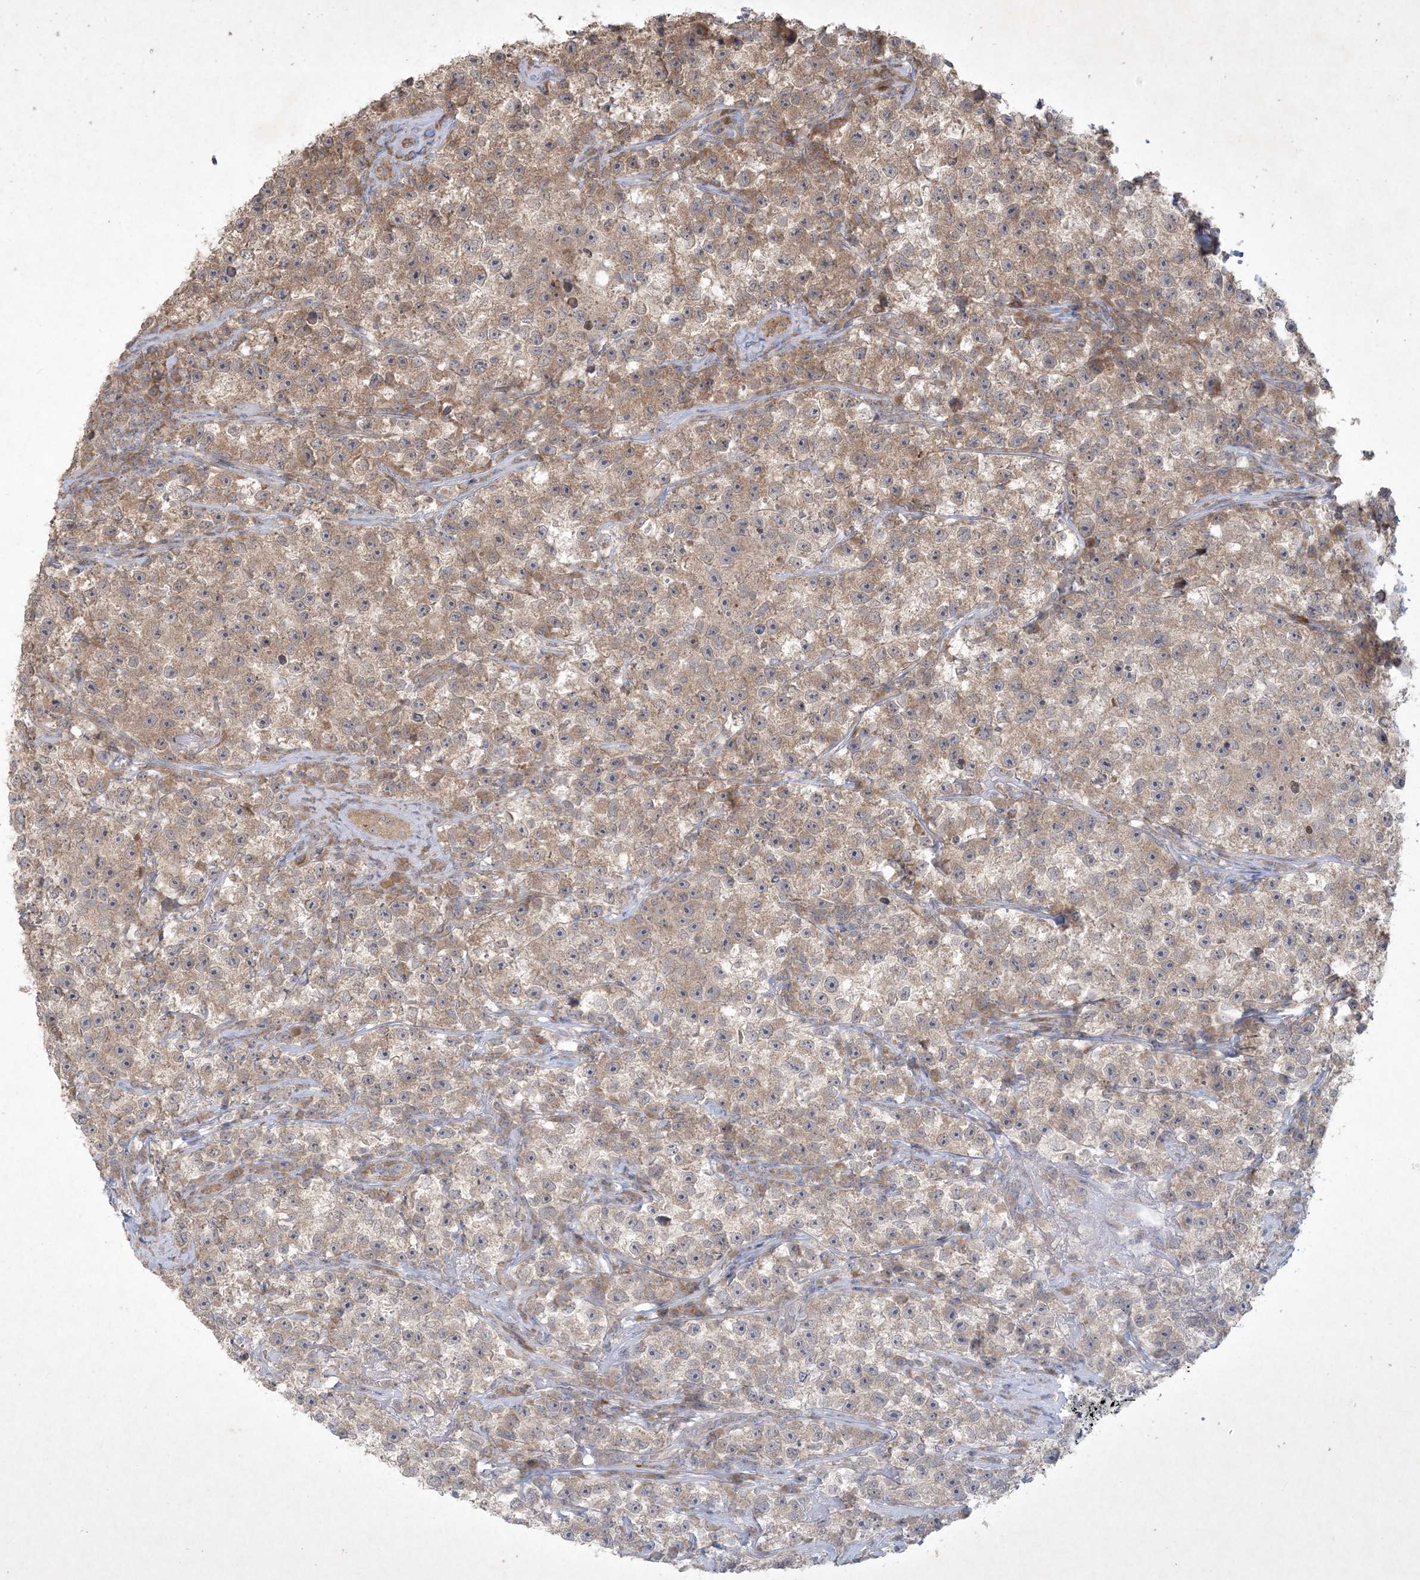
{"staining": {"intensity": "moderate", "quantity": ">75%", "location": "cytoplasmic/membranous"}, "tissue": "testis cancer", "cell_type": "Tumor cells", "image_type": "cancer", "snomed": [{"axis": "morphology", "description": "Seminoma, NOS"}, {"axis": "topography", "description": "Testis"}], "caption": "Moderate cytoplasmic/membranous staining is appreciated in about >75% of tumor cells in testis seminoma. Immunohistochemistry (ihc) stains the protein in brown and the nuclei are stained blue.", "gene": "NRBP2", "patient": {"sex": "male", "age": 22}}